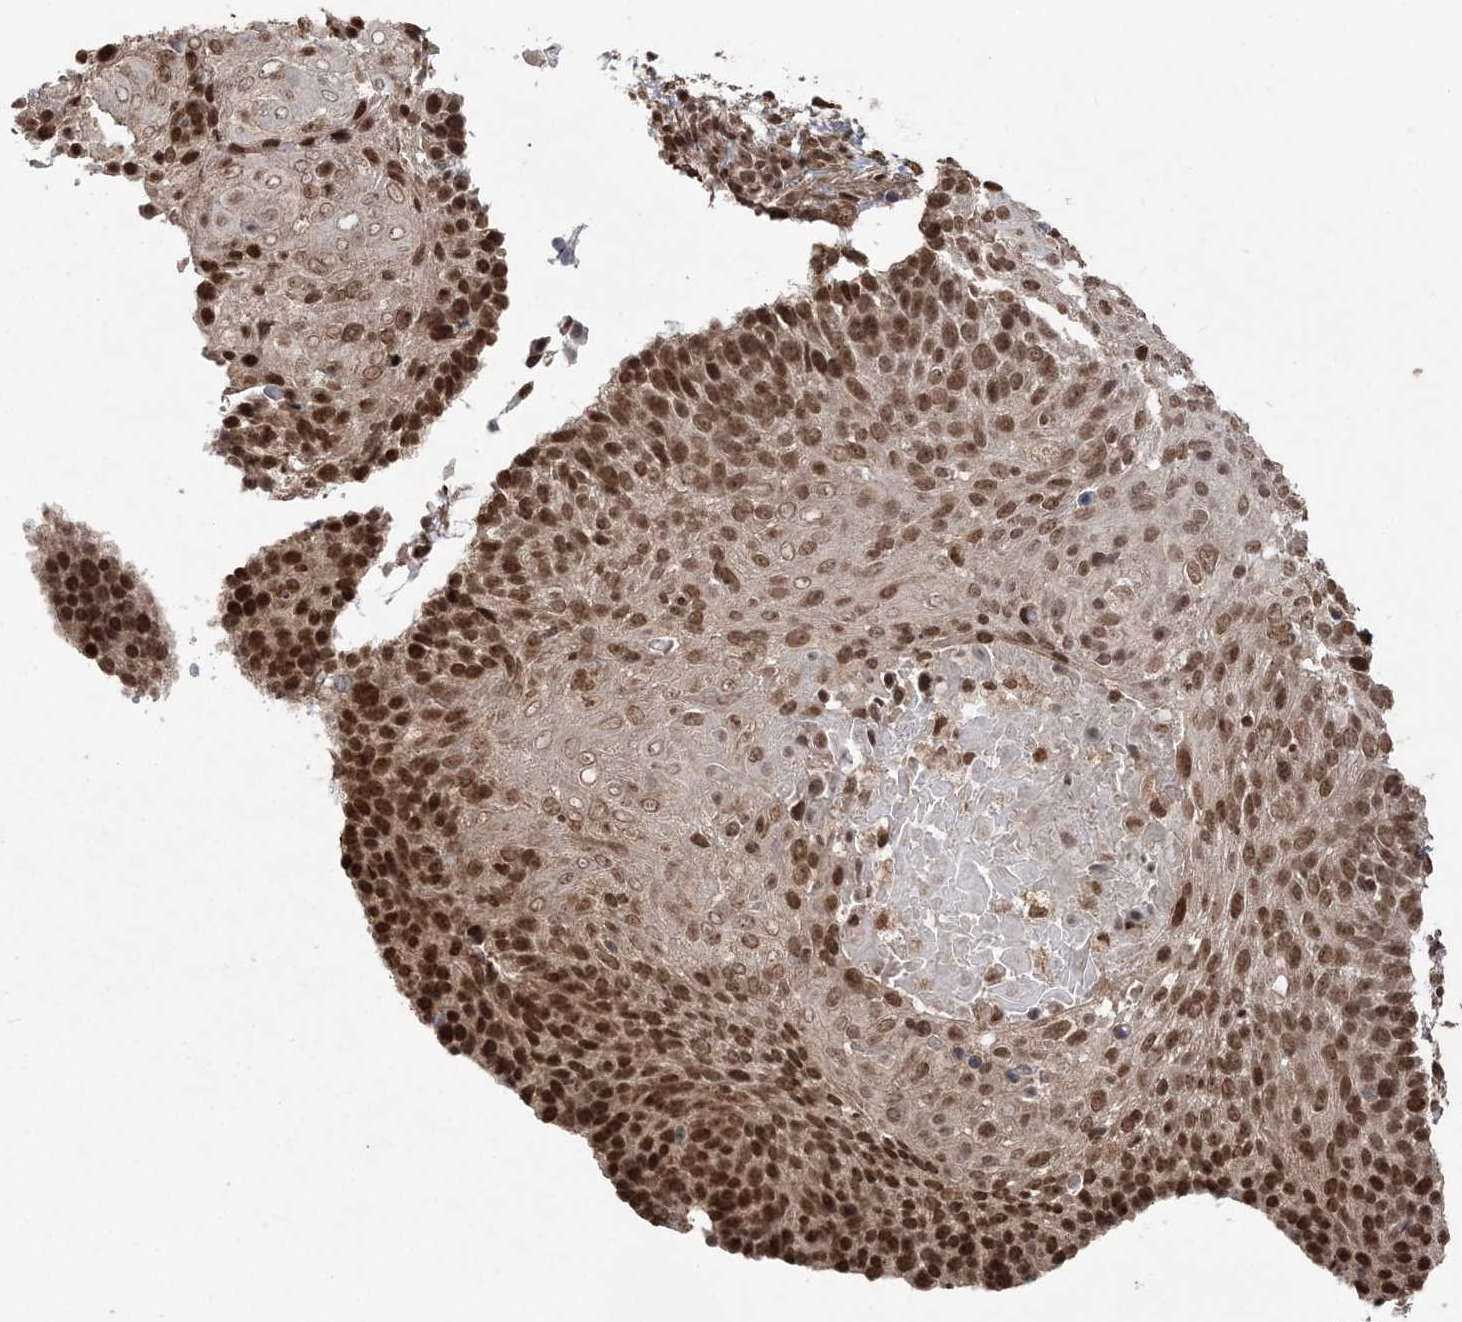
{"staining": {"intensity": "strong", "quantity": ">75%", "location": "nuclear"}, "tissue": "cervical cancer", "cell_type": "Tumor cells", "image_type": "cancer", "snomed": [{"axis": "morphology", "description": "Squamous cell carcinoma, NOS"}, {"axis": "topography", "description": "Cervix"}], "caption": "The image demonstrates a brown stain indicating the presence of a protein in the nuclear of tumor cells in cervical cancer (squamous cell carcinoma).", "gene": "ZNF839", "patient": {"sex": "female", "age": 74}}